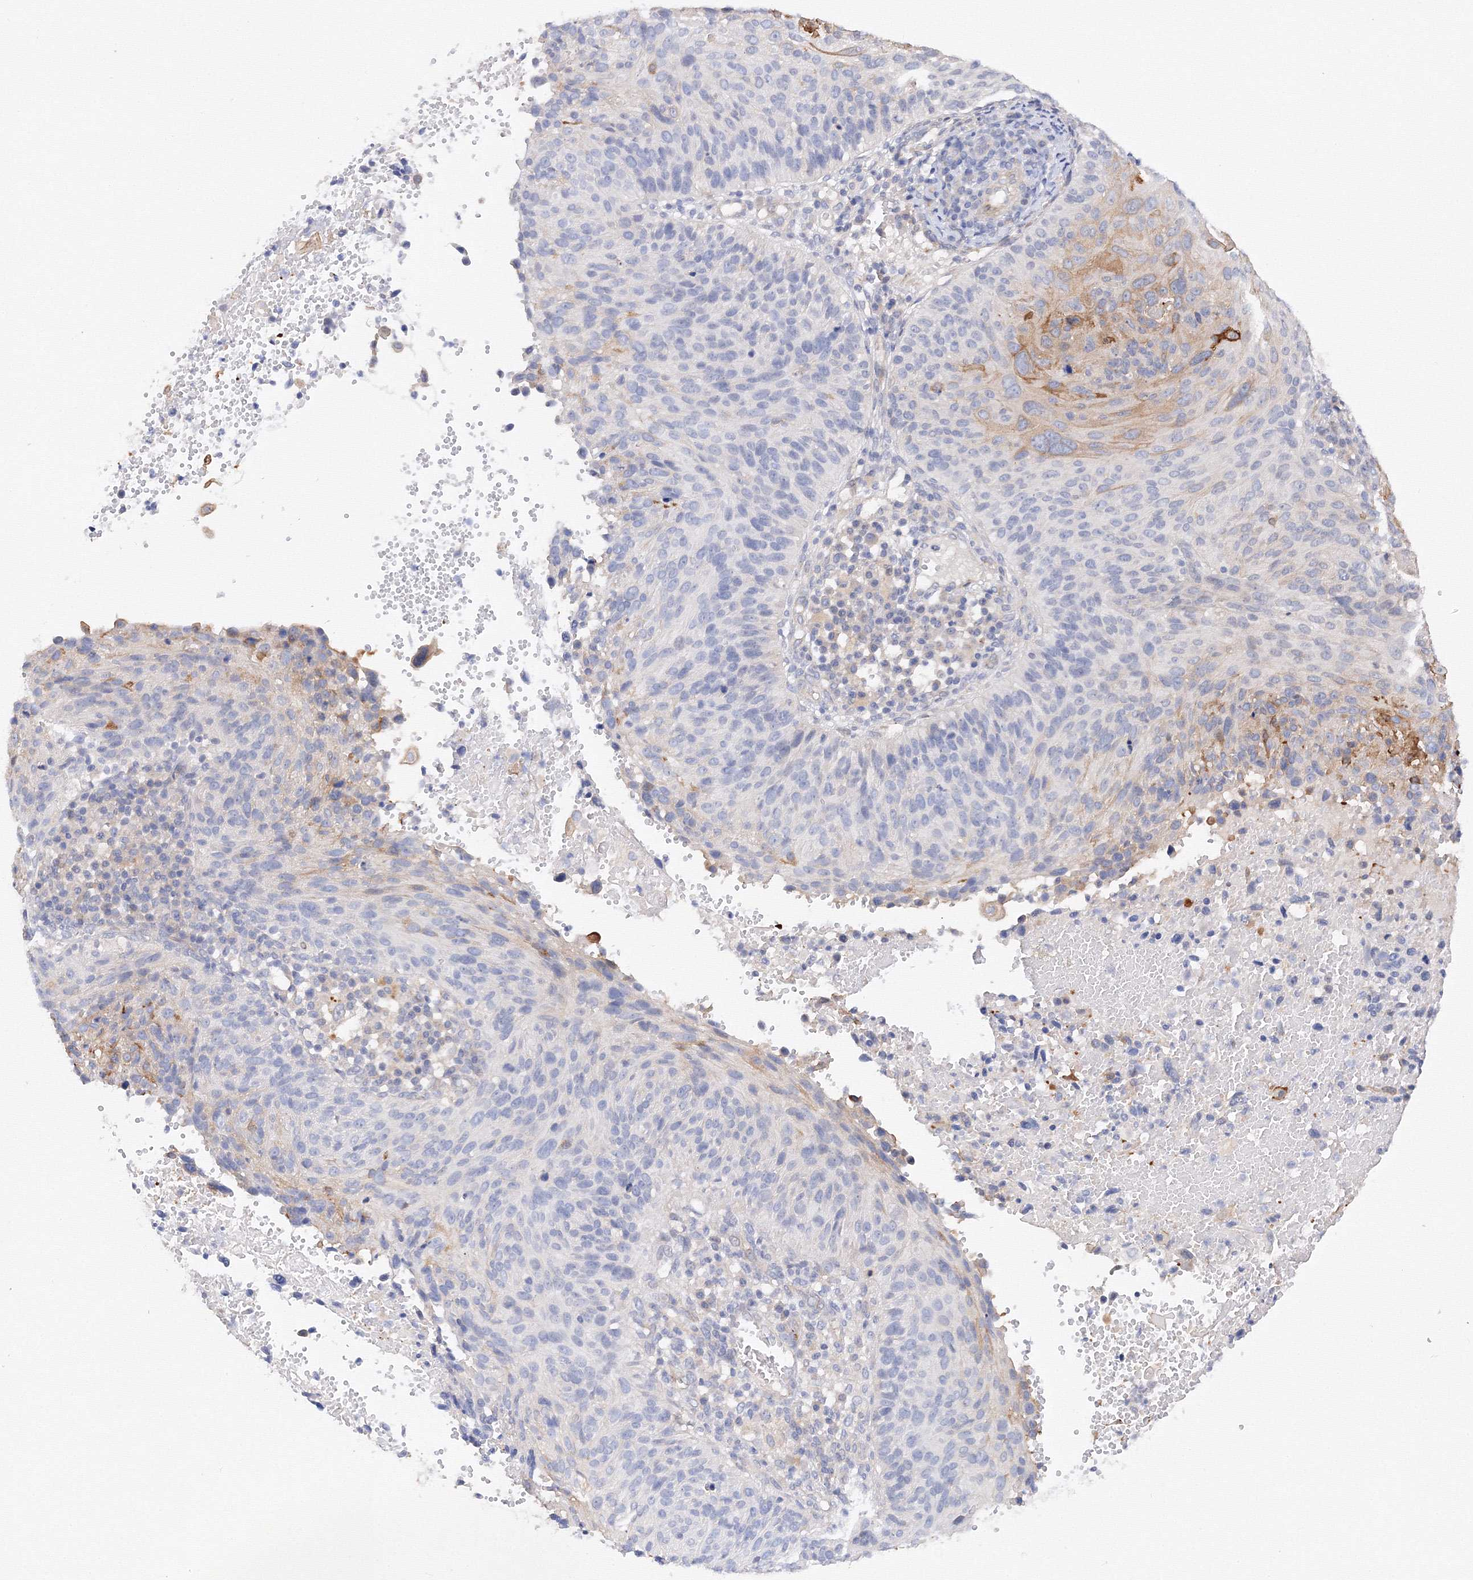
{"staining": {"intensity": "weak", "quantity": "<25%", "location": "cytoplasmic/membranous"}, "tissue": "cervical cancer", "cell_type": "Tumor cells", "image_type": "cancer", "snomed": [{"axis": "morphology", "description": "Squamous cell carcinoma, NOS"}, {"axis": "topography", "description": "Cervix"}], "caption": "This micrograph is of cervical squamous cell carcinoma stained with IHC to label a protein in brown with the nuclei are counter-stained blue. There is no expression in tumor cells. The staining was performed using DAB to visualize the protein expression in brown, while the nuclei were stained in blue with hematoxylin (Magnification: 20x).", "gene": "DIS3L2", "patient": {"sex": "female", "age": 74}}